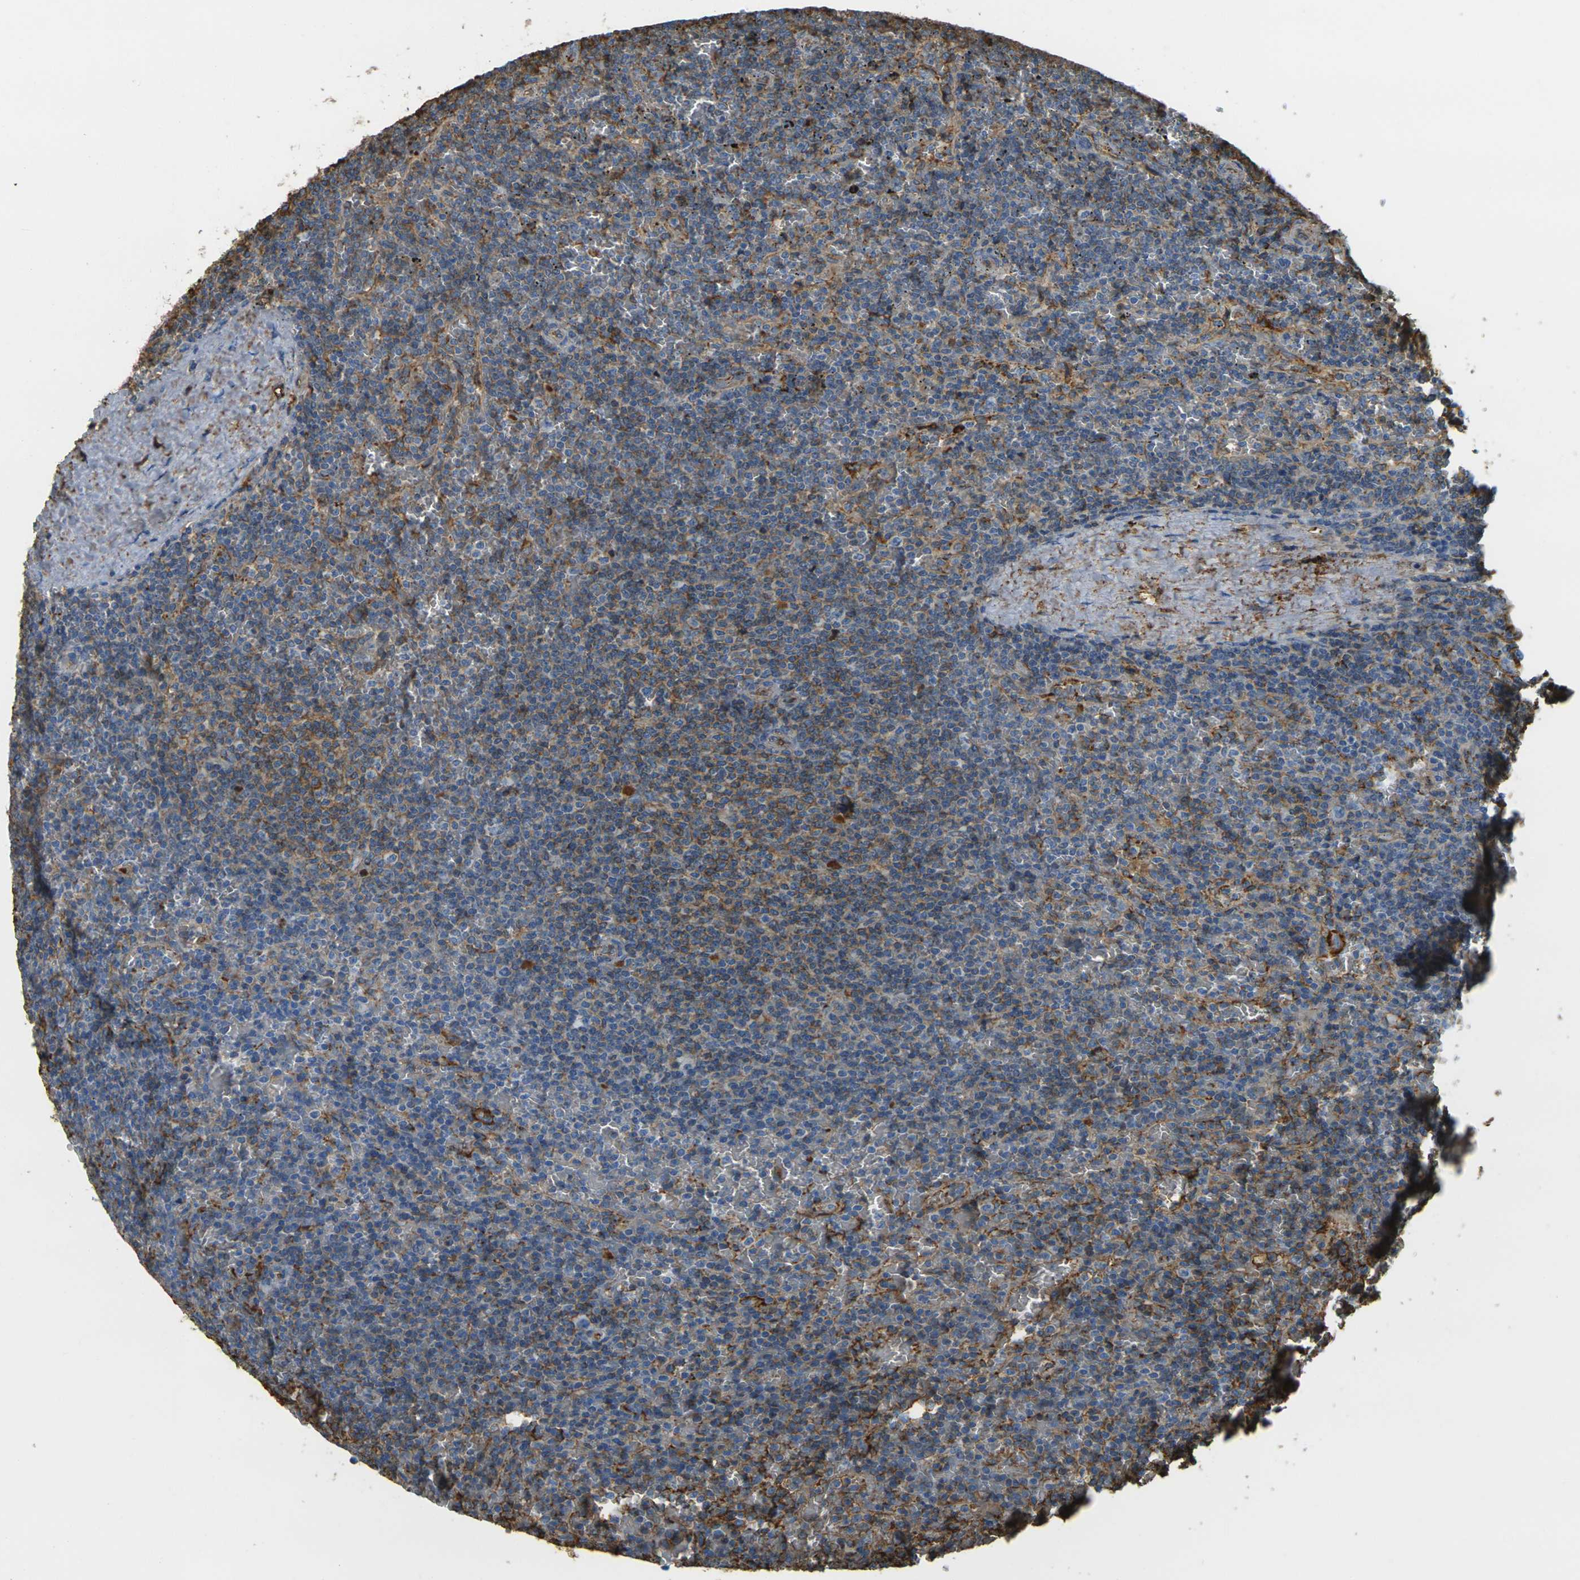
{"staining": {"intensity": "moderate", "quantity": "<25%", "location": "cytoplasmic/membranous"}, "tissue": "lymphoma", "cell_type": "Tumor cells", "image_type": "cancer", "snomed": [{"axis": "morphology", "description": "Malignant lymphoma, non-Hodgkin's type, Low grade"}, {"axis": "topography", "description": "Spleen"}], "caption": "Immunohistochemistry (IHC) of human lymphoma exhibits low levels of moderate cytoplasmic/membranous positivity in about <25% of tumor cells.", "gene": "PLCD1", "patient": {"sex": "female", "age": 77}}